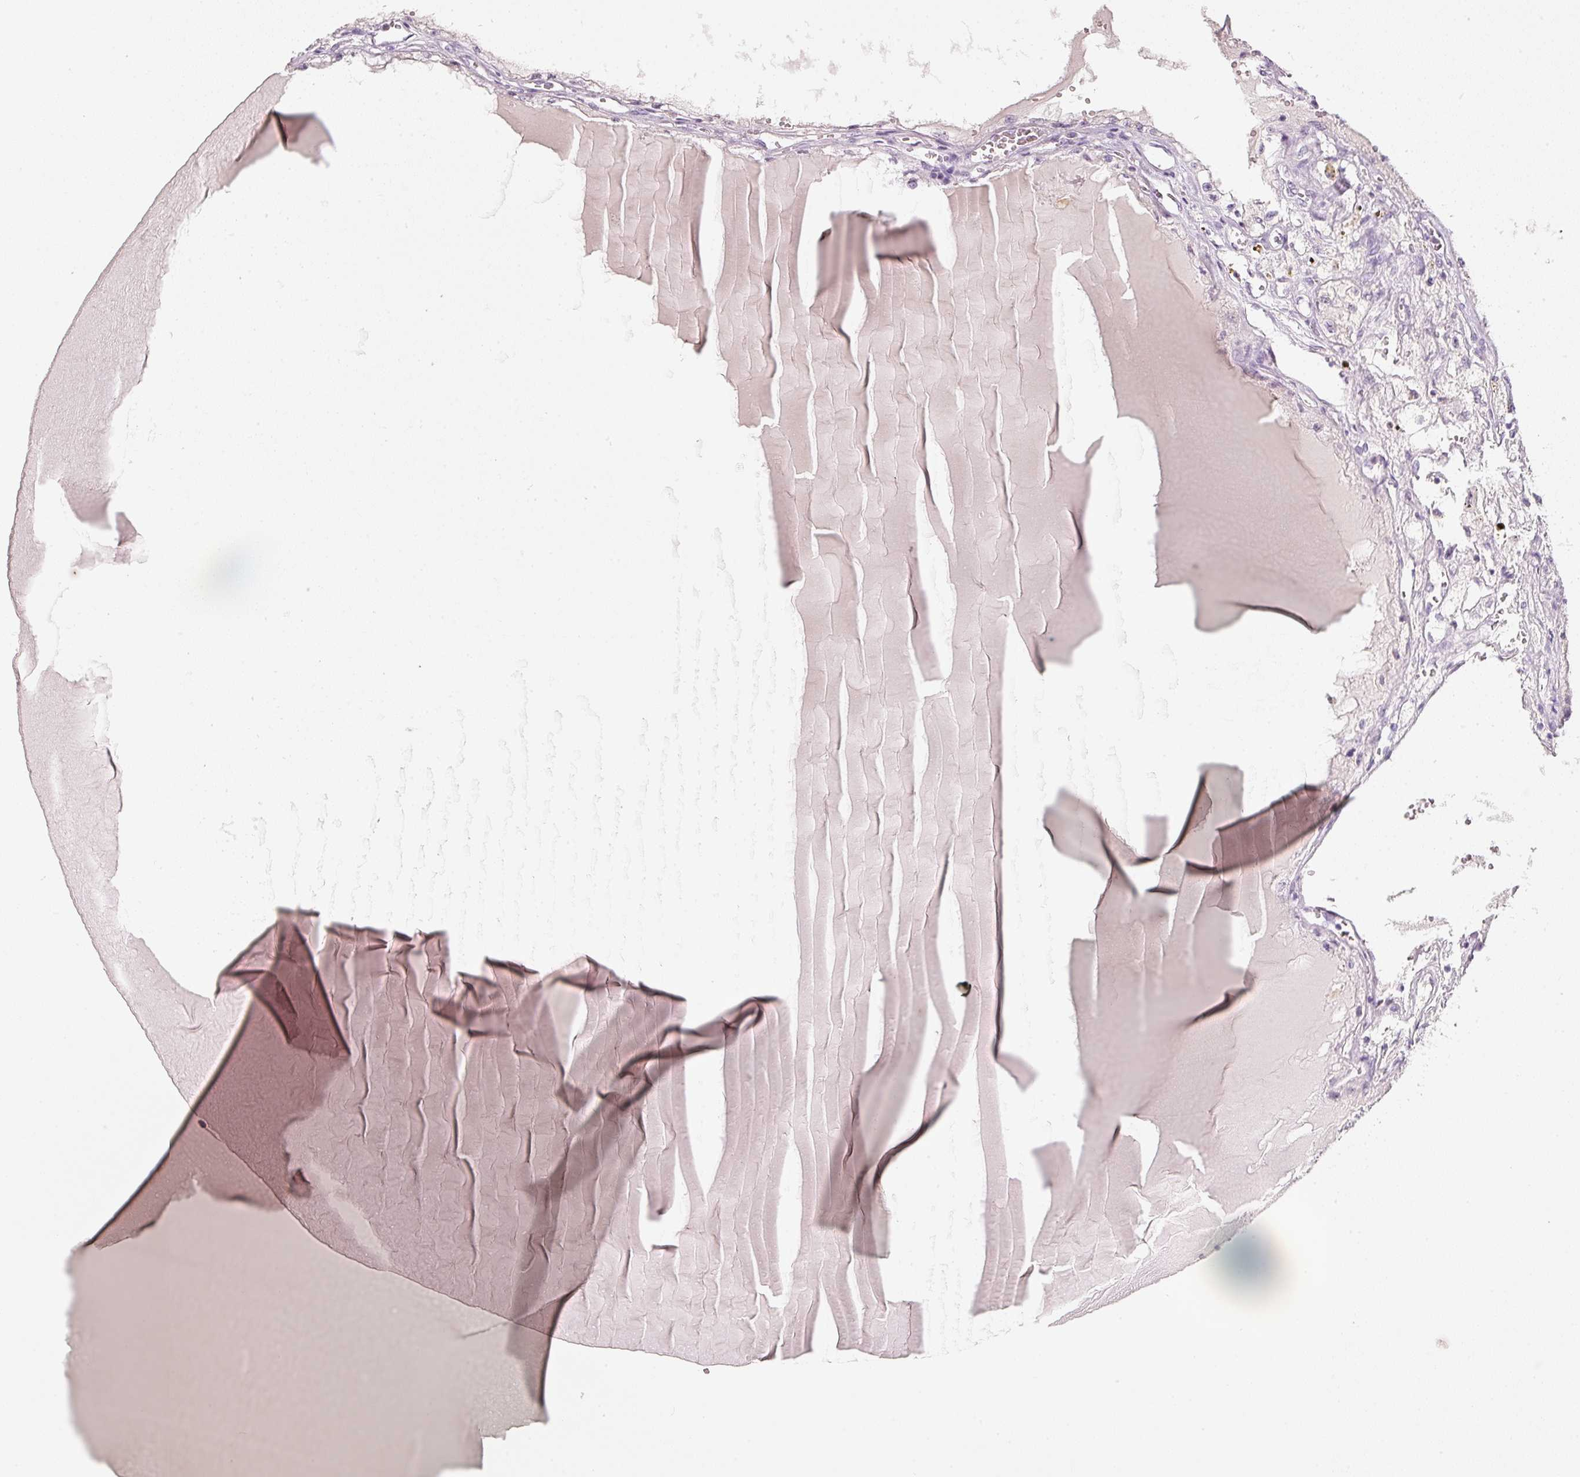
{"staining": {"intensity": "negative", "quantity": "none", "location": "none"}, "tissue": "renal cancer", "cell_type": "Tumor cells", "image_type": "cancer", "snomed": [{"axis": "morphology", "description": "Adenocarcinoma, NOS"}, {"axis": "topography", "description": "Kidney"}], "caption": "Tumor cells are negative for brown protein staining in renal adenocarcinoma. Nuclei are stained in blue.", "gene": "ENSG00000206549", "patient": {"sex": "male", "age": 56}}